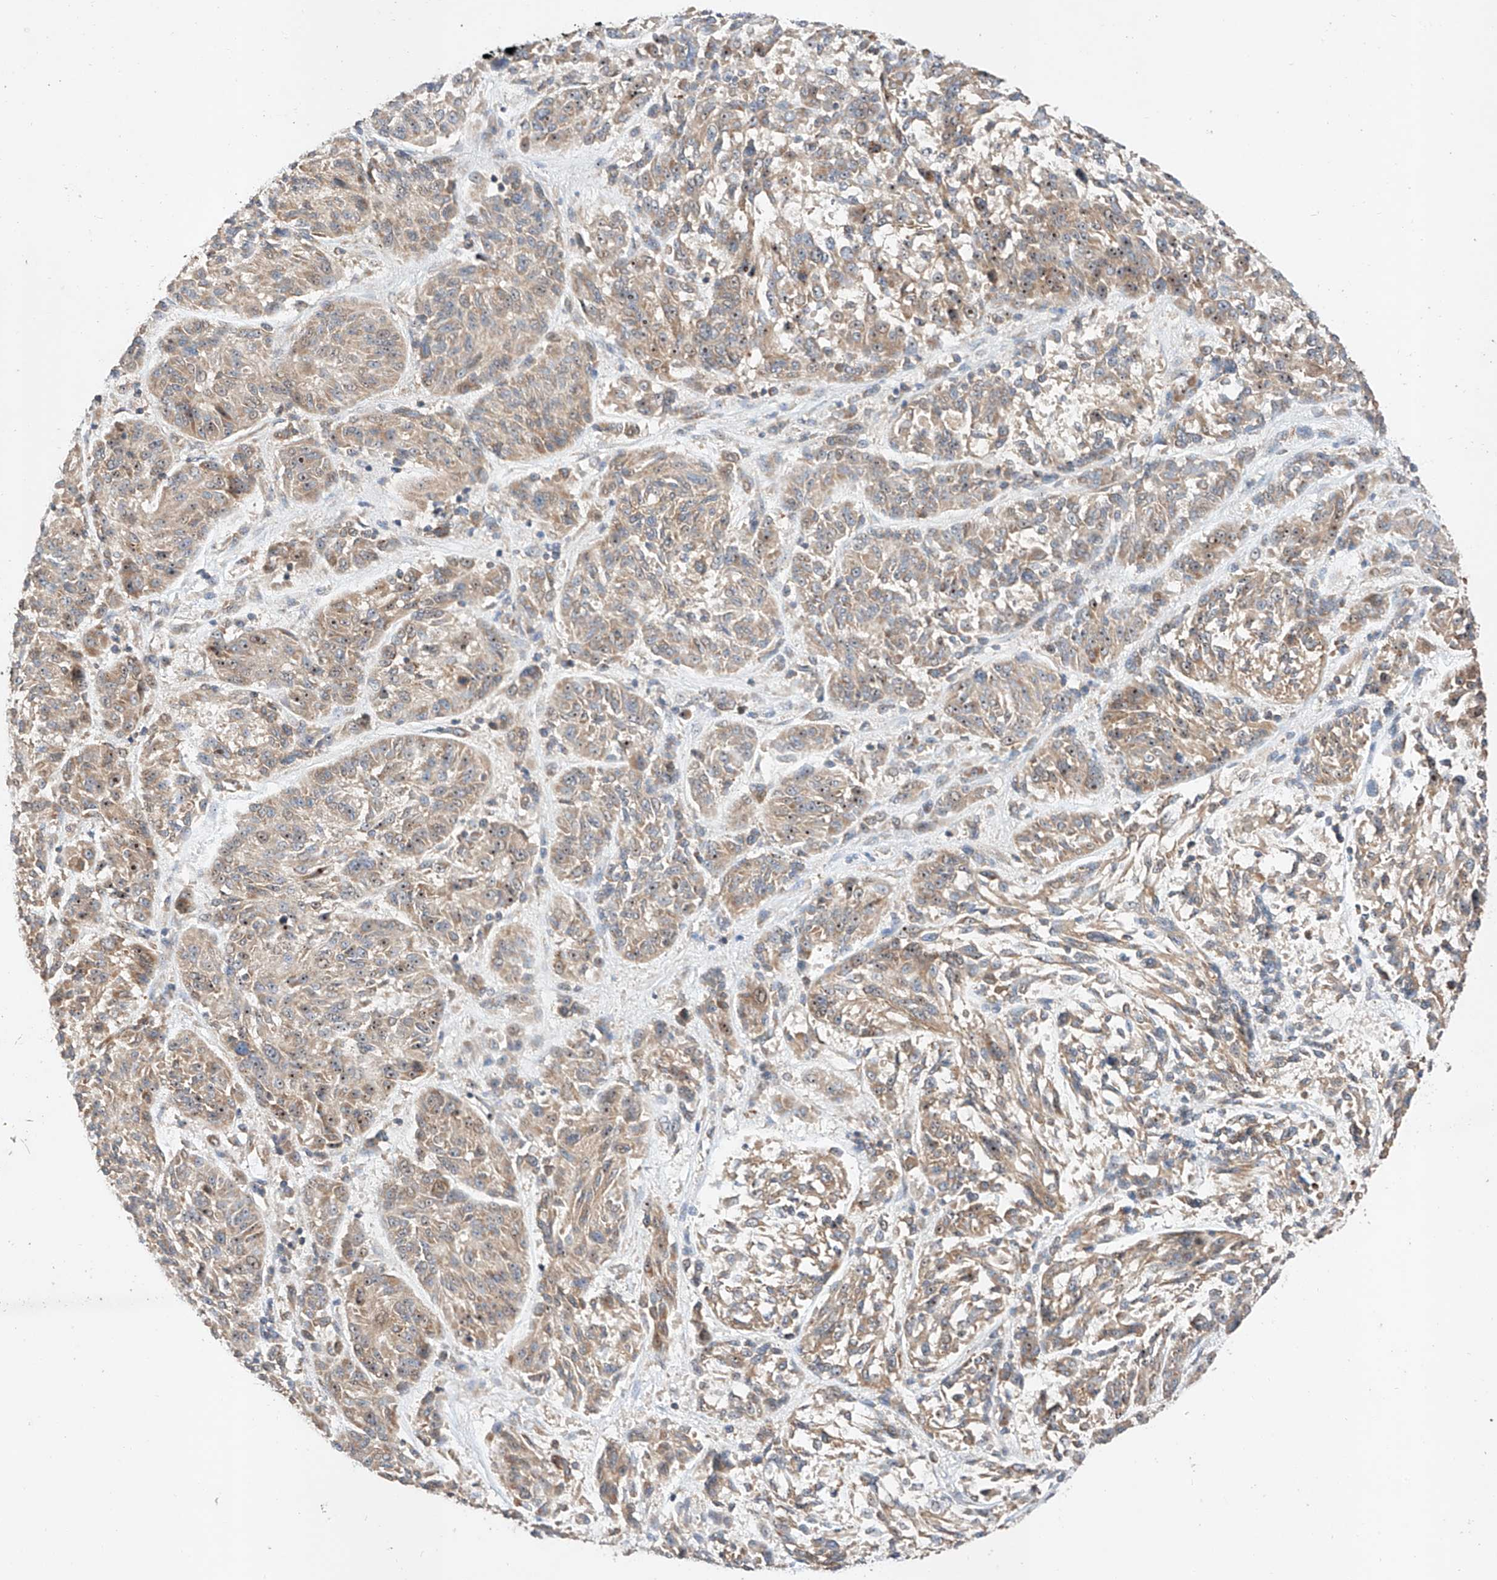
{"staining": {"intensity": "moderate", "quantity": "25%-75%", "location": "cytoplasmic/membranous,nuclear"}, "tissue": "melanoma", "cell_type": "Tumor cells", "image_type": "cancer", "snomed": [{"axis": "morphology", "description": "Malignant melanoma, NOS"}, {"axis": "topography", "description": "Skin"}], "caption": "Protein expression by immunohistochemistry displays moderate cytoplasmic/membranous and nuclear staining in about 25%-75% of tumor cells in malignant melanoma.", "gene": "RAB23", "patient": {"sex": "male", "age": 53}}